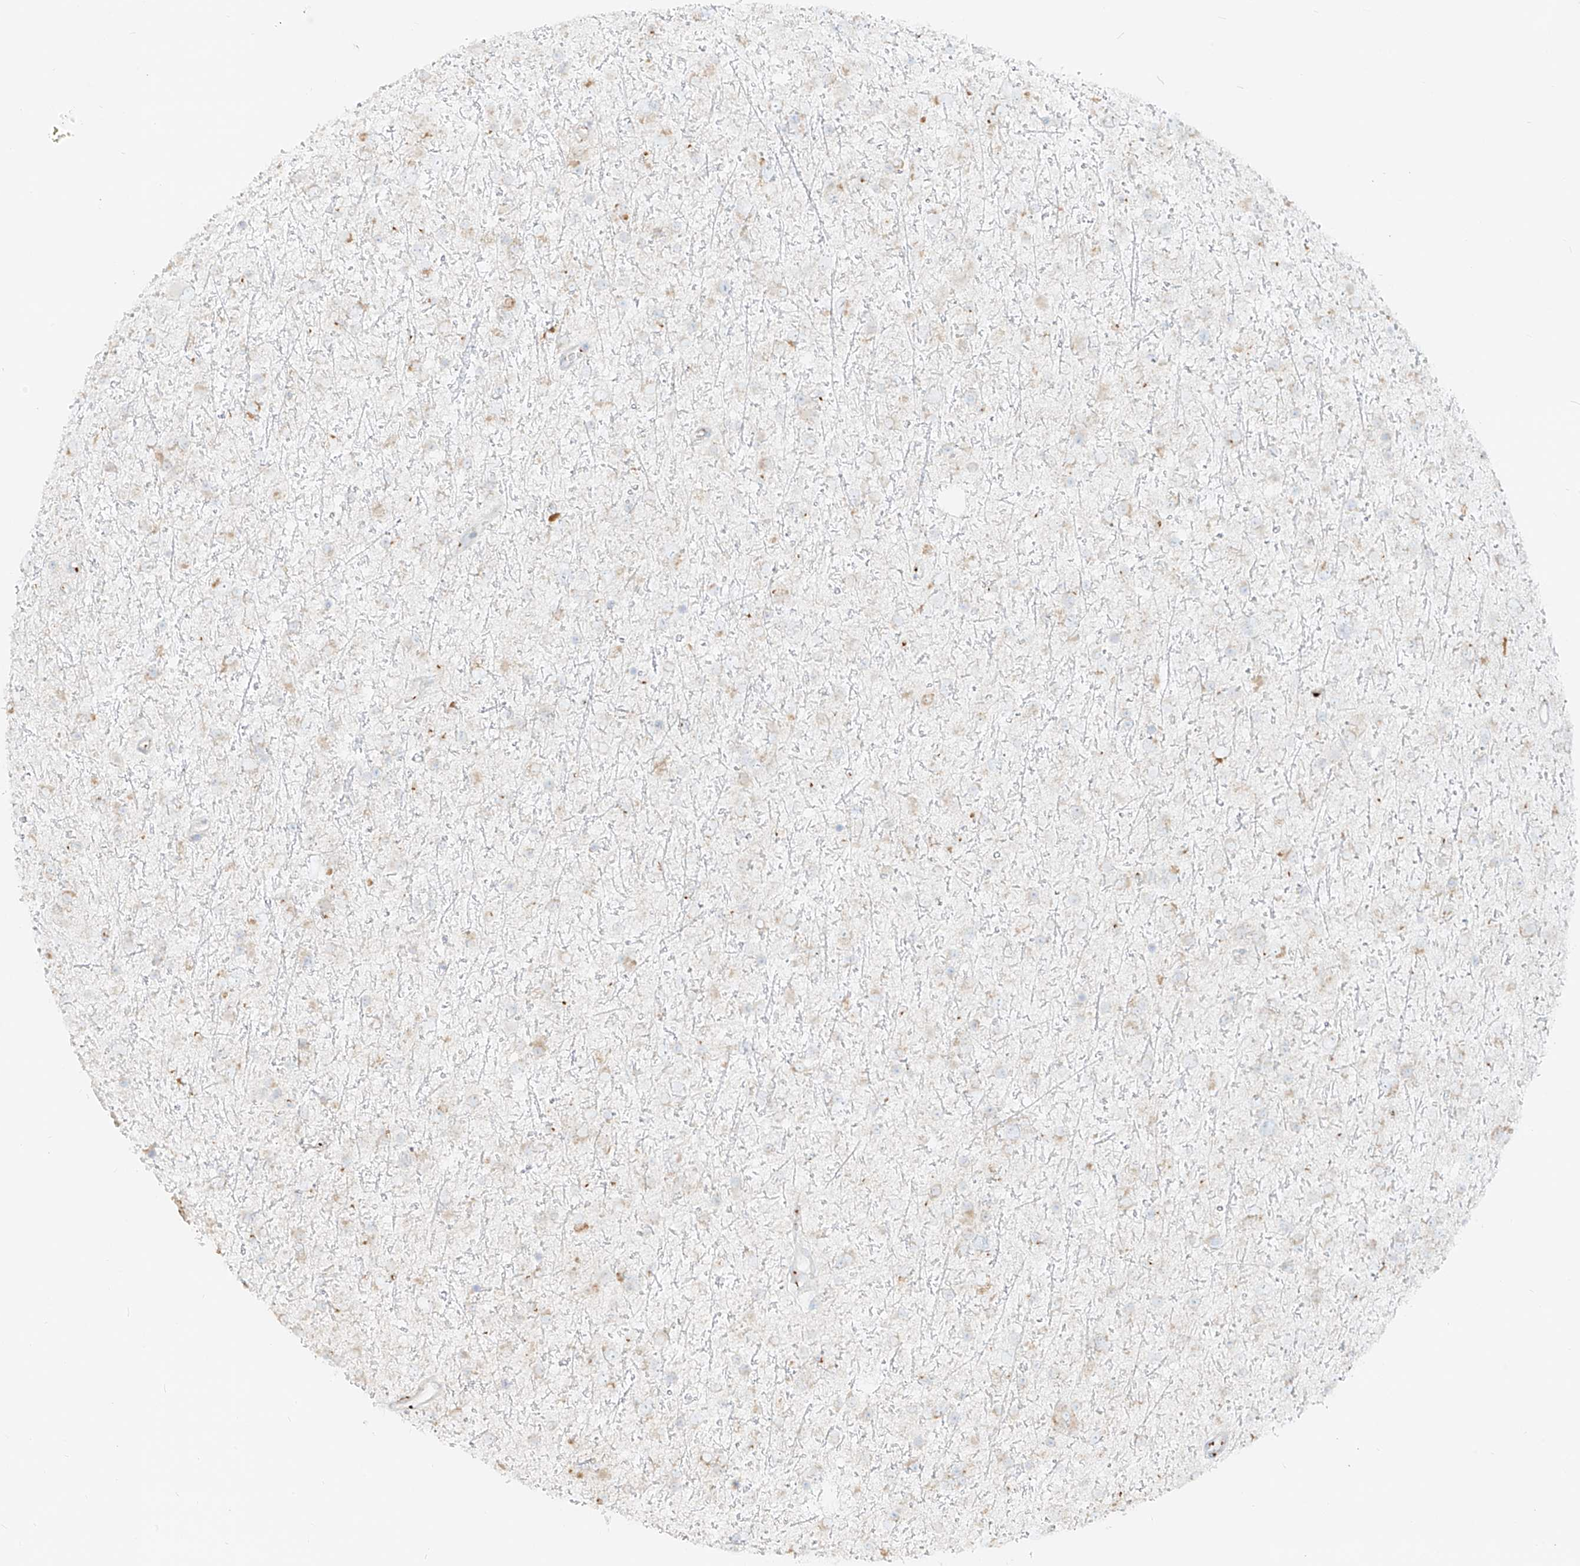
{"staining": {"intensity": "weak", "quantity": "<25%", "location": "cytoplasmic/membranous"}, "tissue": "glioma", "cell_type": "Tumor cells", "image_type": "cancer", "snomed": [{"axis": "morphology", "description": "Glioma, malignant, Low grade"}, {"axis": "topography", "description": "Cerebral cortex"}], "caption": "Malignant glioma (low-grade) was stained to show a protein in brown. There is no significant positivity in tumor cells.", "gene": "TMEM87B", "patient": {"sex": "female", "age": 39}}